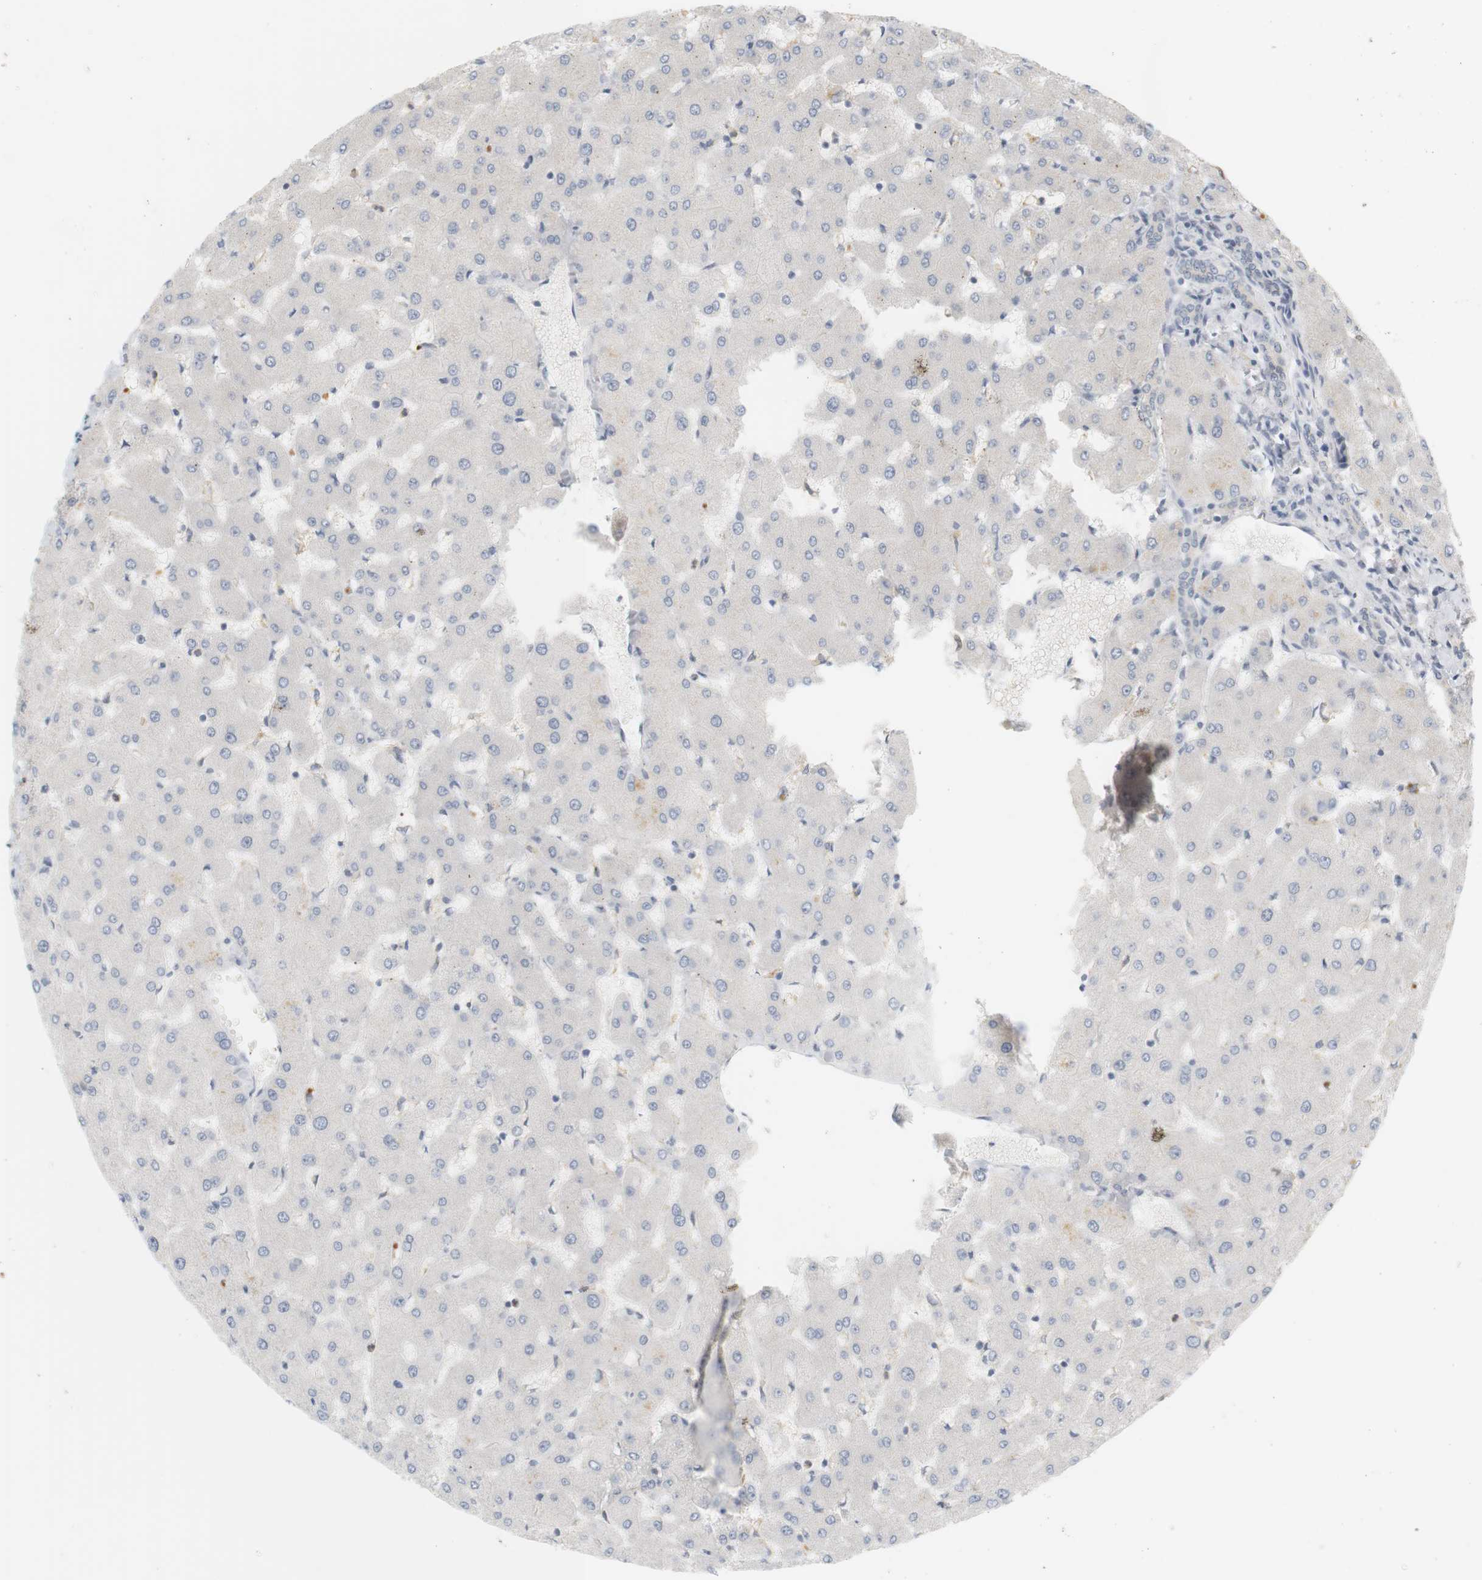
{"staining": {"intensity": "negative", "quantity": "none", "location": "none"}, "tissue": "liver", "cell_type": "Cholangiocytes", "image_type": "normal", "snomed": [{"axis": "morphology", "description": "Normal tissue, NOS"}, {"axis": "topography", "description": "Liver"}], "caption": "The photomicrograph shows no significant expression in cholangiocytes of liver. (Brightfield microscopy of DAB (3,3'-diaminobenzidine) immunohistochemistry at high magnification).", "gene": "RTN3", "patient": {"sex": "female", "age": 63}}